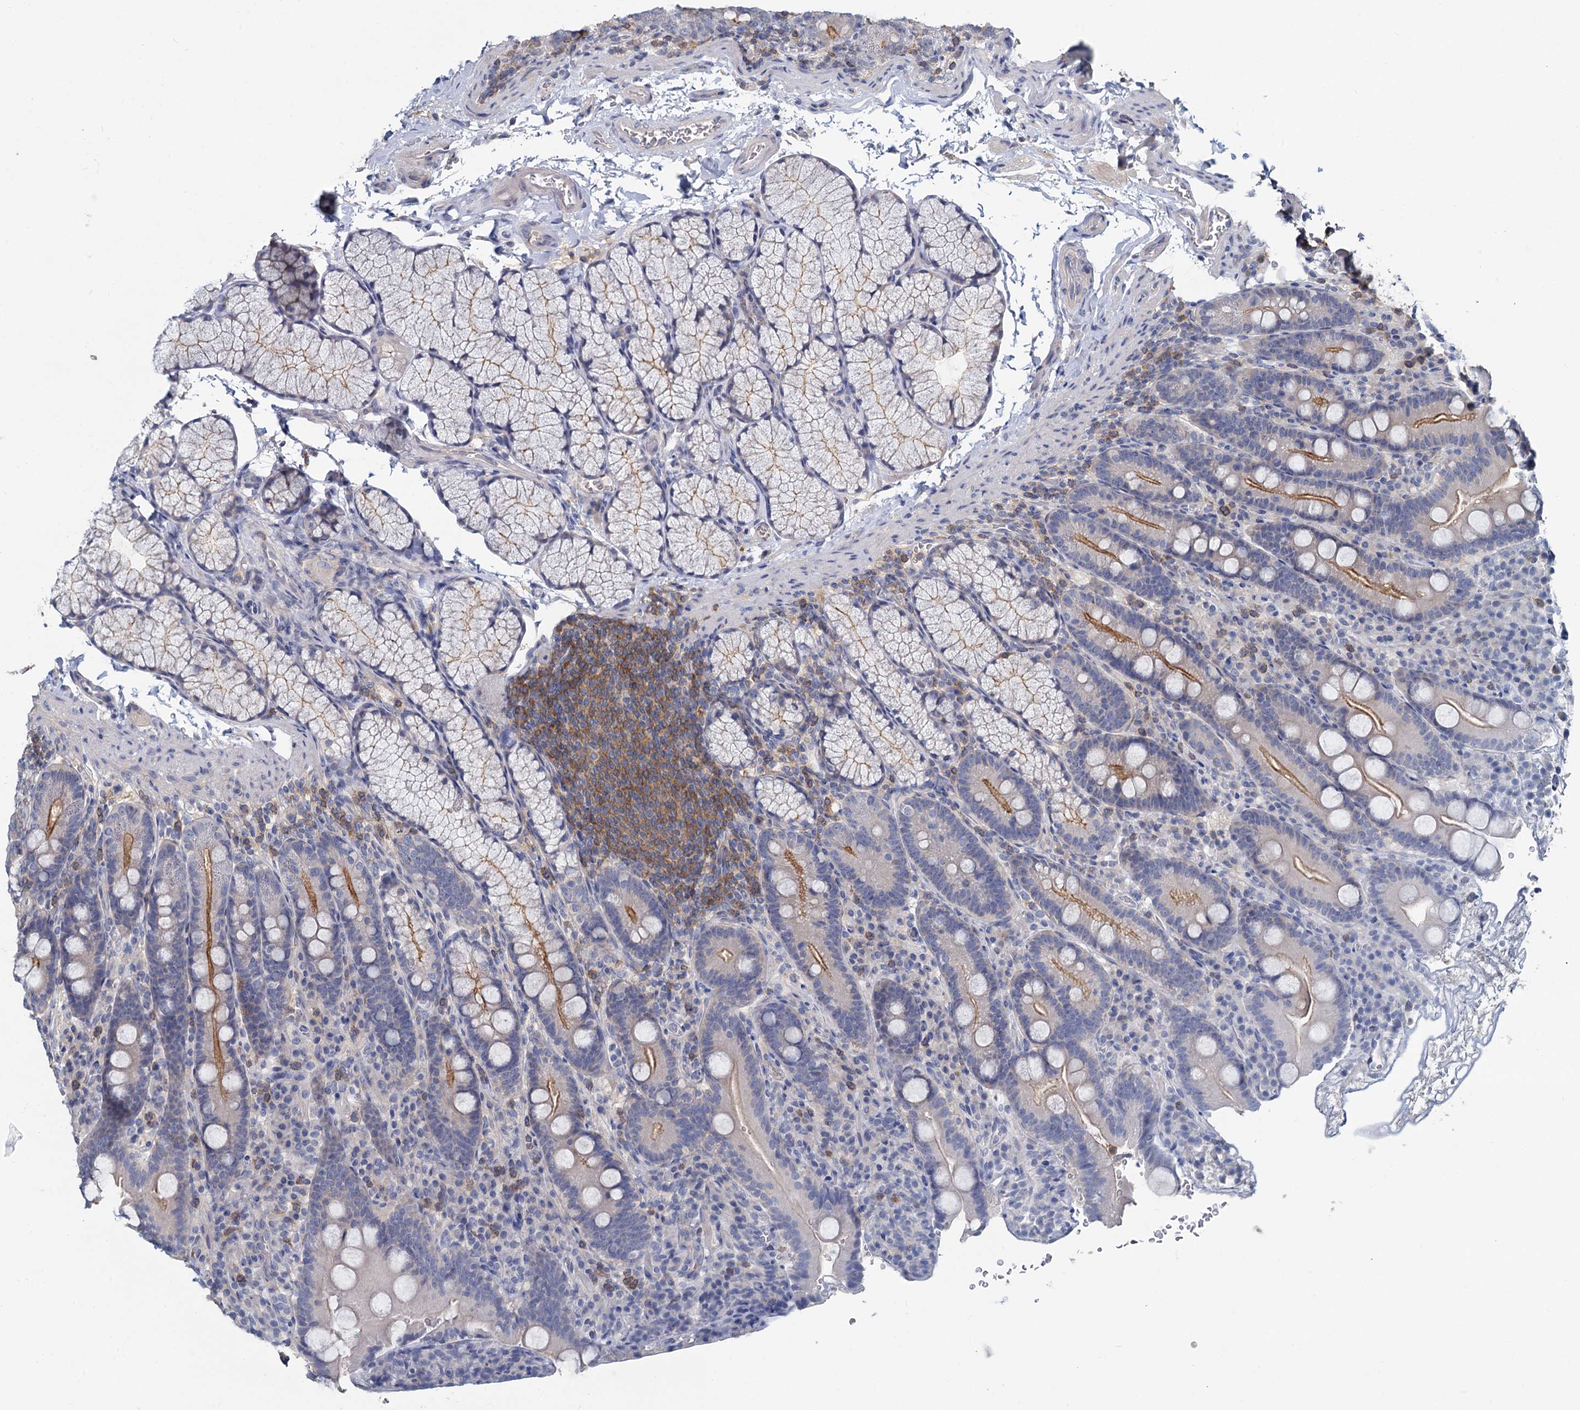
{"staining": {"intensity": "moderate", "quantity": "25%-75%", "location": "cytoplasmic/membranous"}, "tissue": "duodenum", "cell_type": "Glandular cells", "image_type": "normal", "snomed": [{"axis": "morphology", "description": "Normal tissue, NOS"}, {"axis": "topography", "description": "Duodenum"}], "caption": "Immunohistochemical staining of benign duodenum reveals 25%-75% levels of moderate cytoplasmic/membranous protein staining in about 25%-75% of glandular cells.", "gene": "ACSM3", "patient": {"sex": "male", "age": 35}}